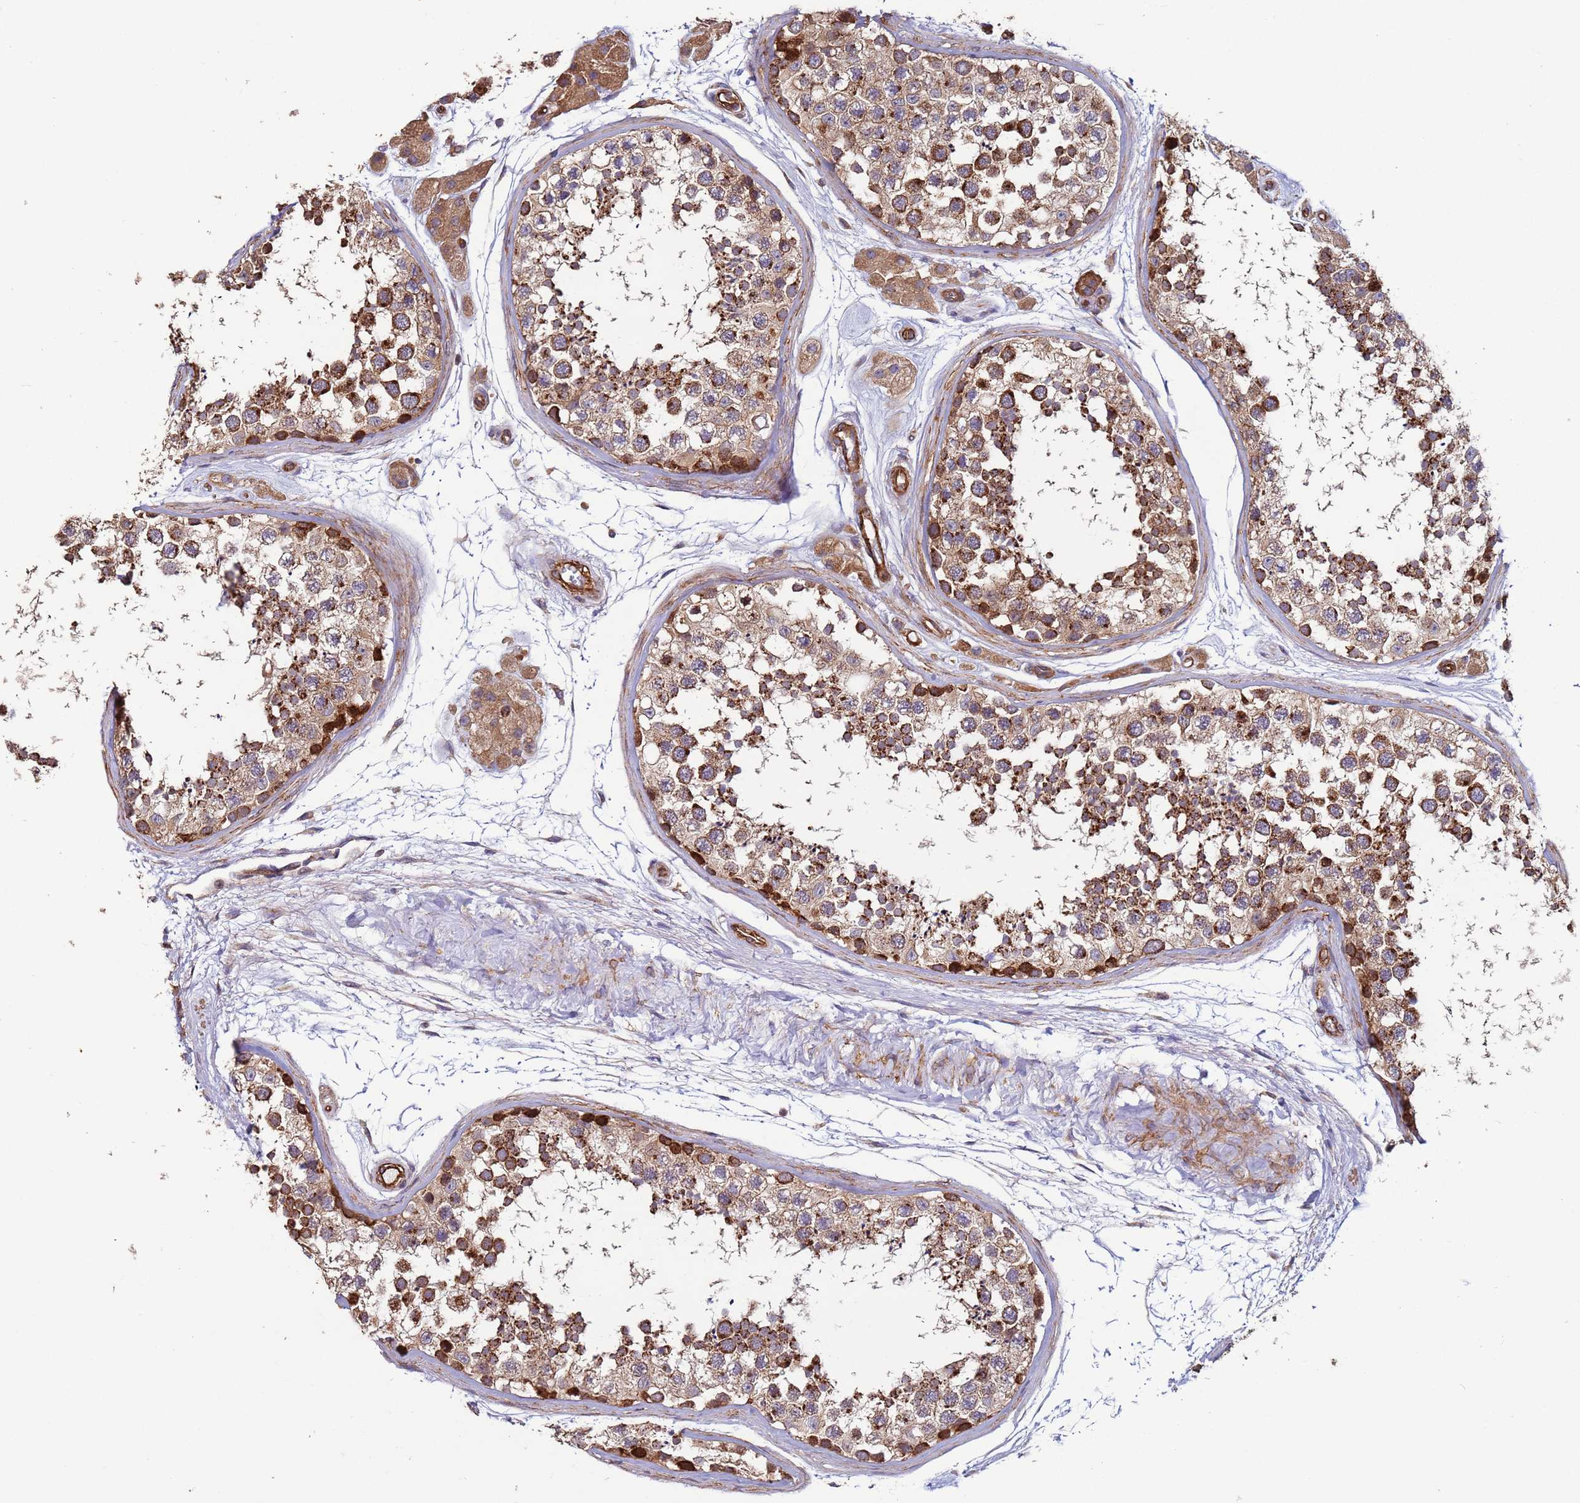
{"staining": {"intensity": "strong", "quantity": ">75%", "location": "cytoplasmic/membranous"}, "tissue": "testis", "cell_type": "Cells in seminiferous ducts", "image_type": "normal", "snomed": [{"axis": "morphology", "description": "Normal tissue, NOS"}, {"axis": "topography", "description": "Testis"}], "caption": "A high-resolution histopathology image shows IHC staining of benign testis, which reveals strong cytoplasmic/membranous positivity in approximately >75% of cells in seminiferous ducts. Nuclei are stained in blue.", "gene": "ZBTB39", "patient": {"sex": "male", "age": 56}}